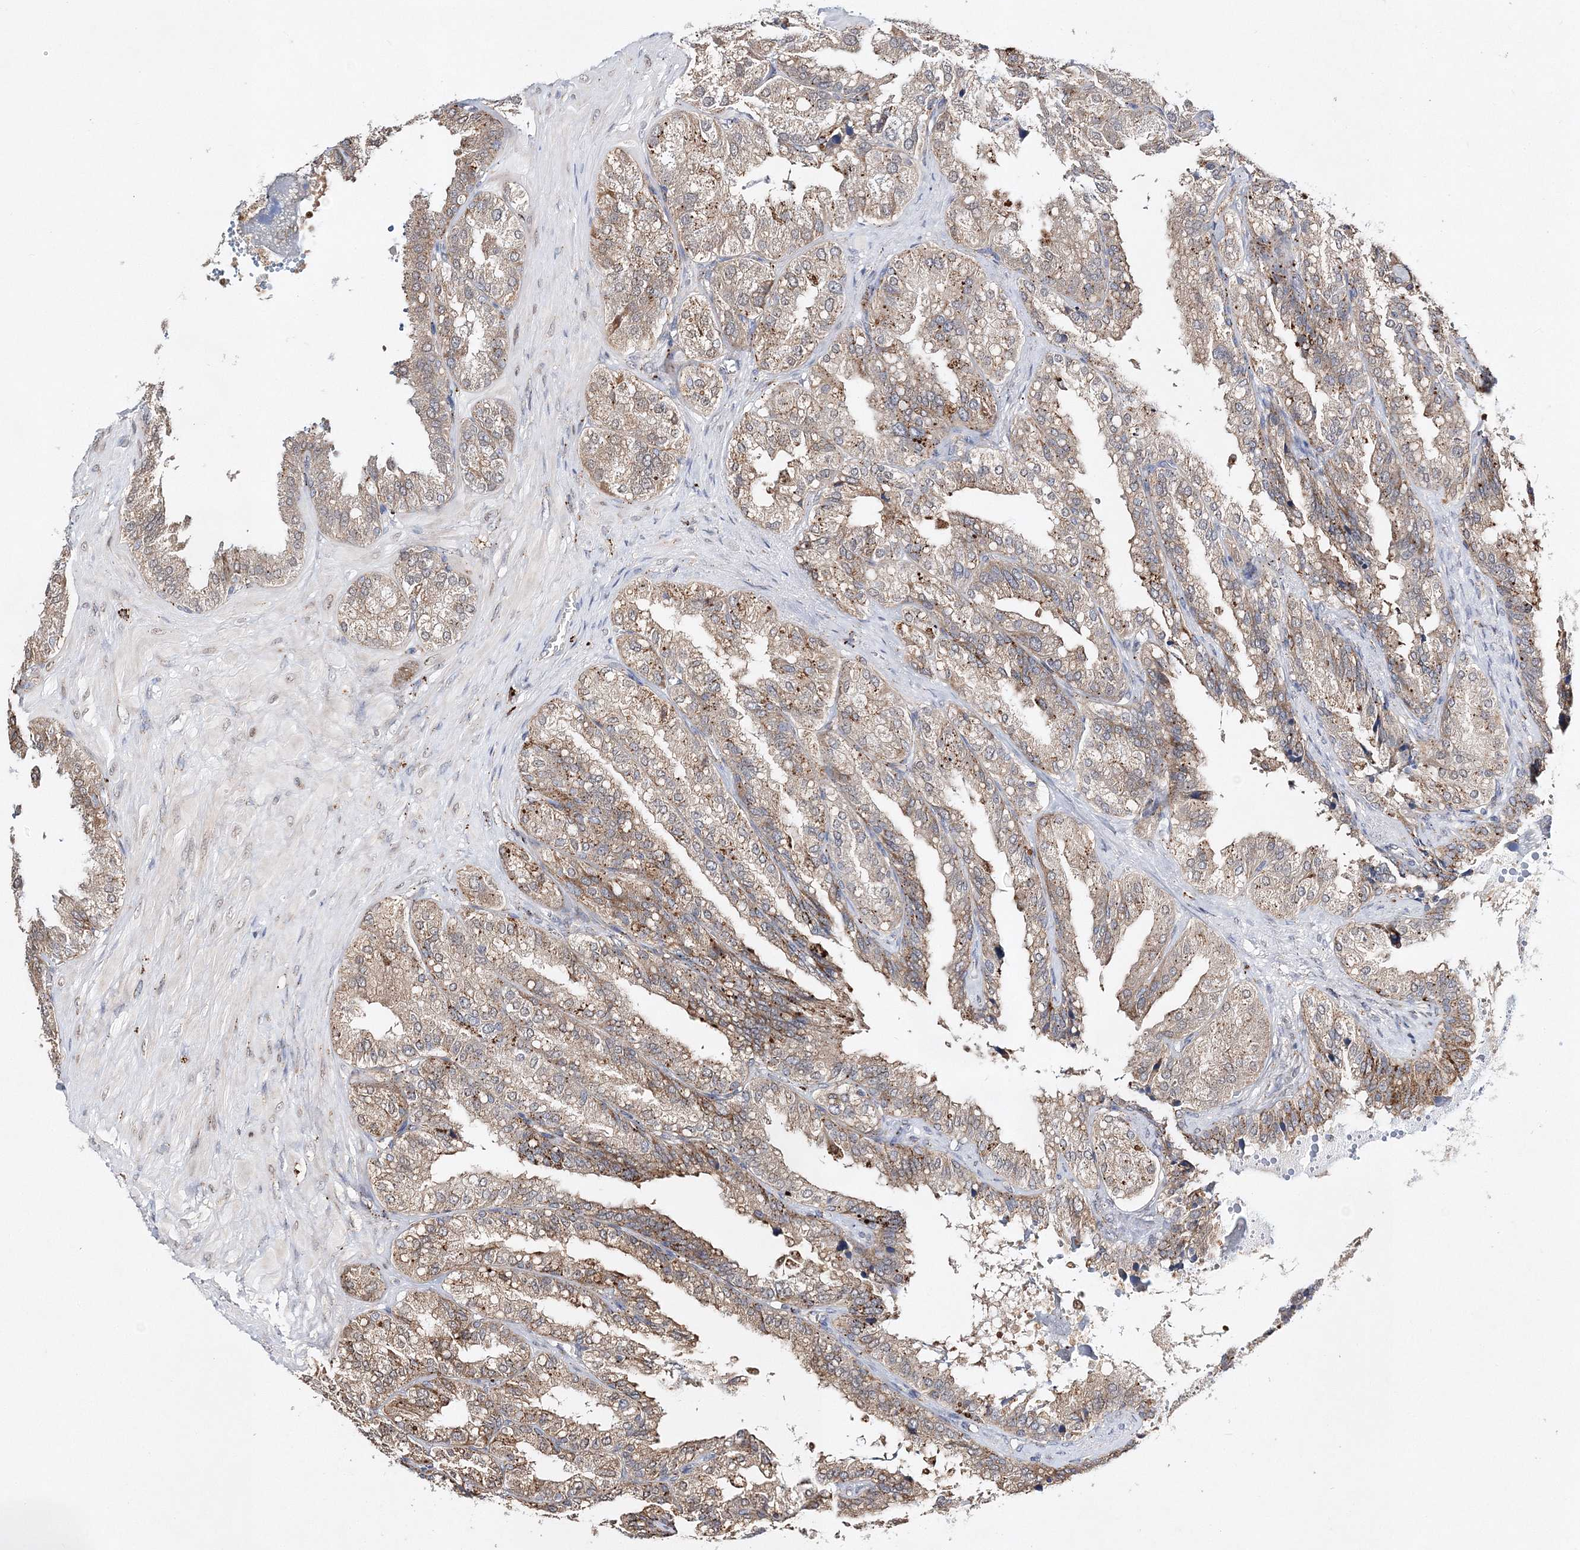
{"staining": {"intensity": "moderate", "quantity": ">75%", "location": "cytoplasmic/membranous"}, "tissue": "seminal vesicle", "cell_type": "Glandular cells", "image_type": "normal", "snomed": [{"axis": "morphology", "description": "Normal tissue, NOS"}, {"axis": "topography", "description": "Prostate"}, {"axis": "topography", "description": "Seminal veicle"}], "caption": "This is a micrograph of immunohistochemistry (IHC) staining of benign seminal vesicle, which shows moderate positivity in the cytoplasmic/membranous of glandular cells.", "gene": "C3orf38", "patient": {"sex": "male", "age": 51}}